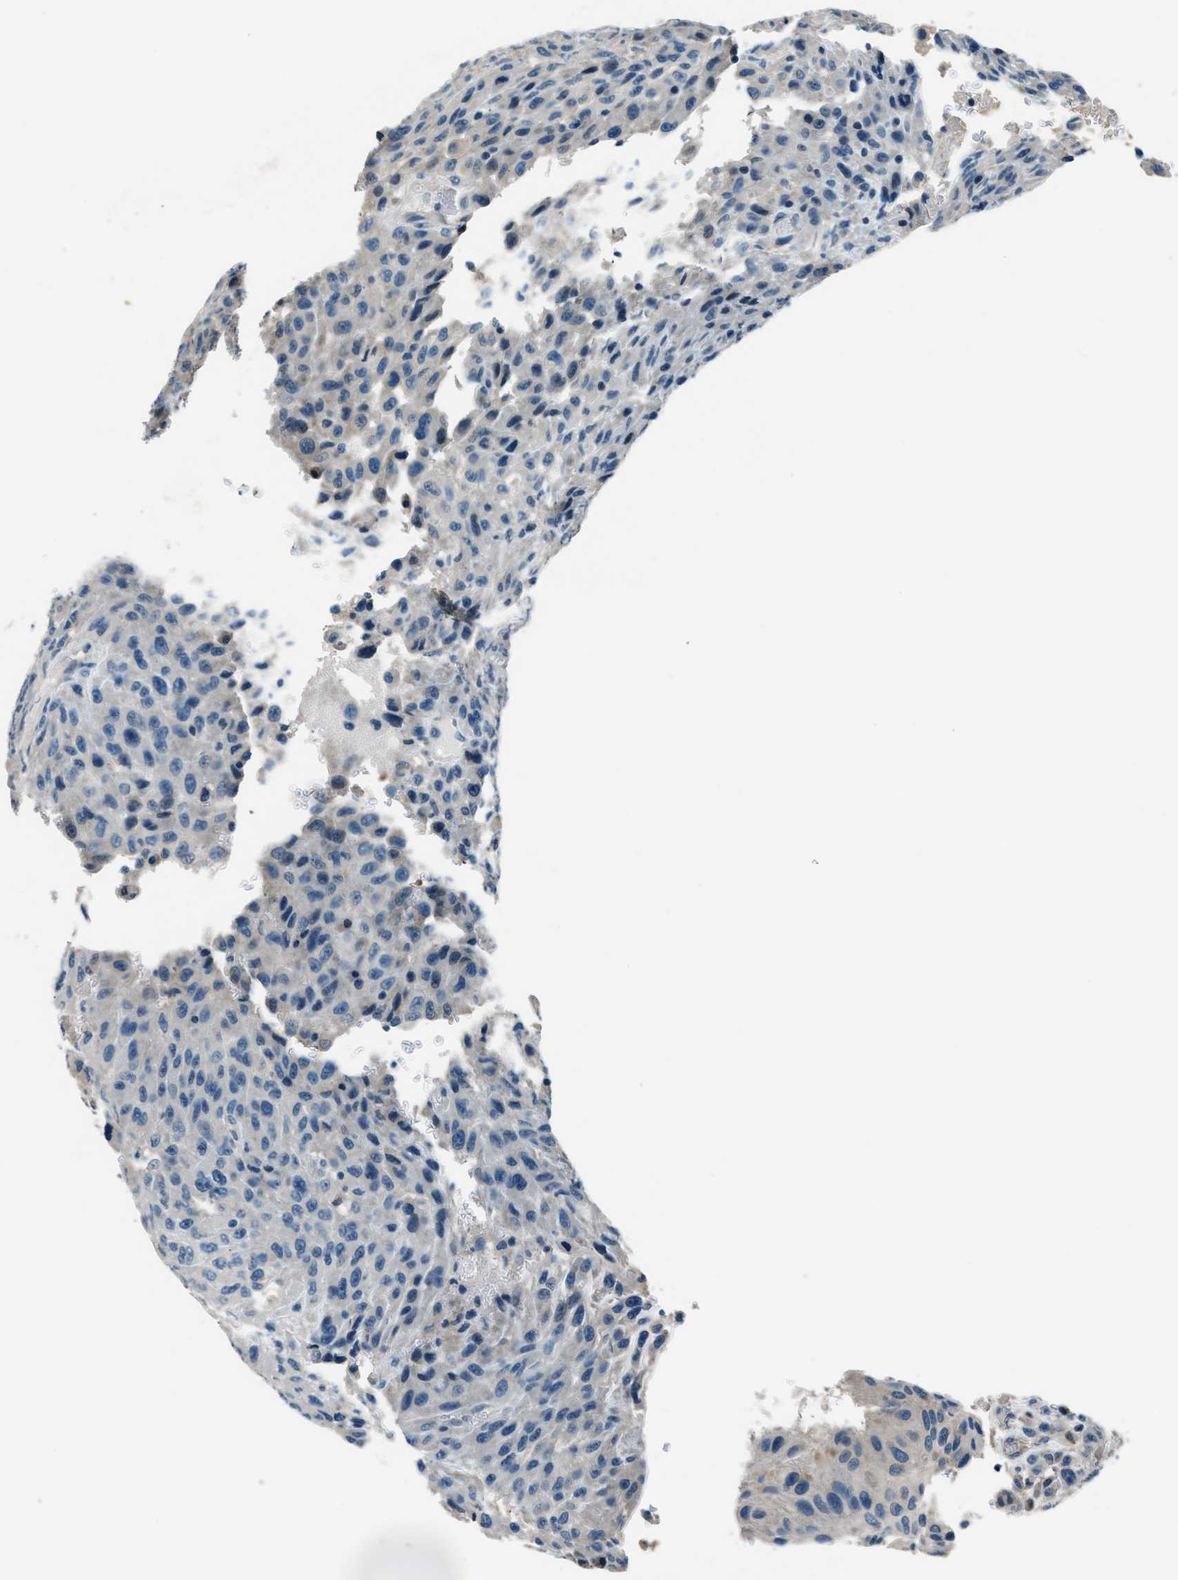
{"staining": {"intensity": "weak", "quantity": "<25%", "location": "cytoplasmic/membranous"}, "tissue": "urothelial cancer", "cell_type": "Tumor cells", "image_type": "cancer", "snomed": [{"axis": "morphology", "description": "Urothelial carcinoma, High grade"}, {"axis": "topography", "description": "Urinary bladder"}], "caption": "Tumor cells show no significant expression in high-grade urothelial carcinoma.", "gene": "NME8", "patient": {"sex": "male", "age": 66}}